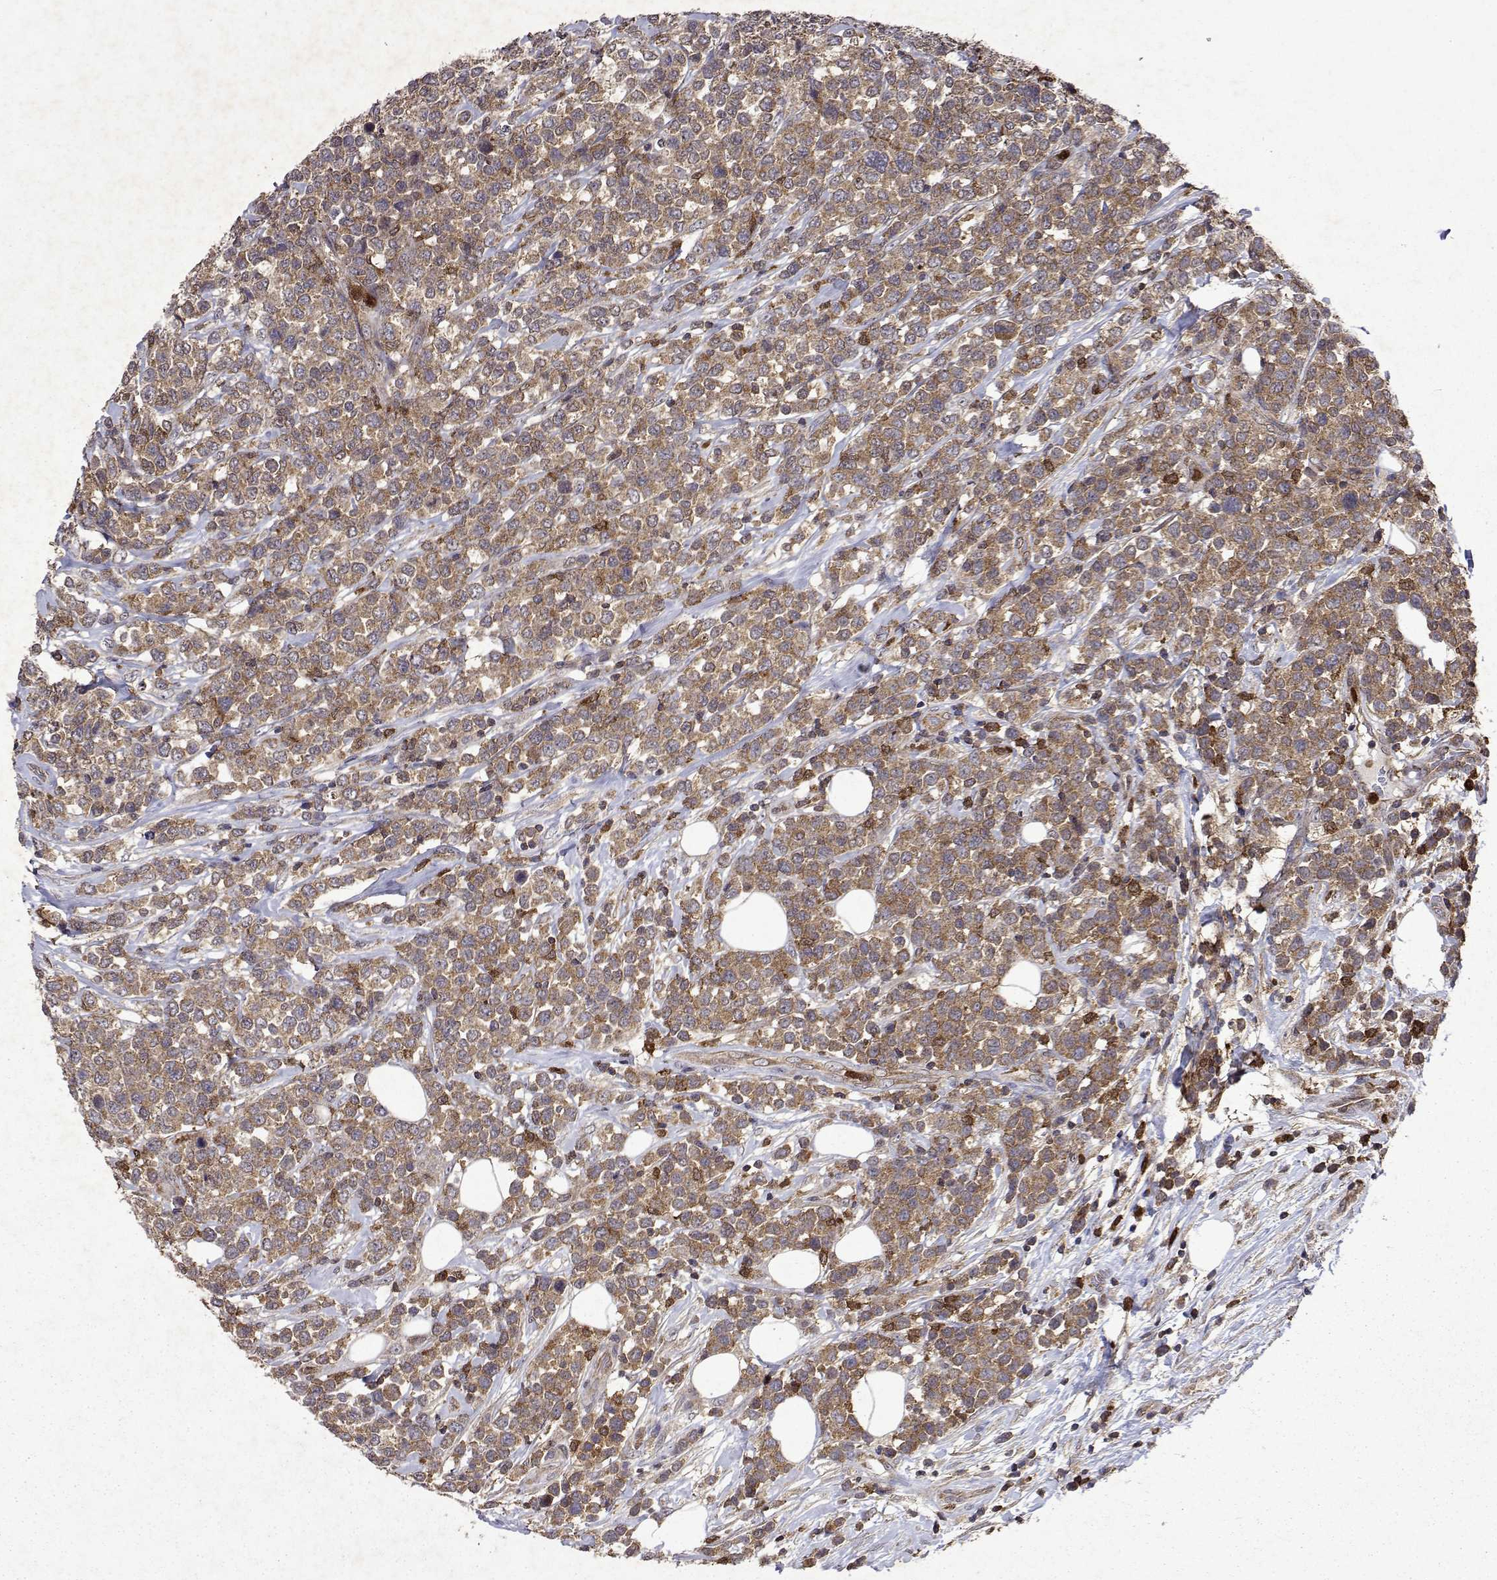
{"staining": {"intensity": "weak", "quantity": ">75%", "location": "cytoplasmic/membranous"}, "tissue": "lymphoma", "cell_type": "Tumor cells", "image_type": "cancer", "snomed": [{"axis": "morphology", "description": "Malignant lymphoma, non-Hodgkin's type, High grade"}, {"axis": "topography", "description": "Soft tissue"}], "caption": "A brown stain shows weak cytoplasmic/membranous staining of a protein in lymphoma tumor cells. Using DAB (brown) and hematoxylin (blue) stains, captured at high magnification using brightfield microscopy.", "gene": "APAF1", "patient": {"sex": "female", "age": 56}}